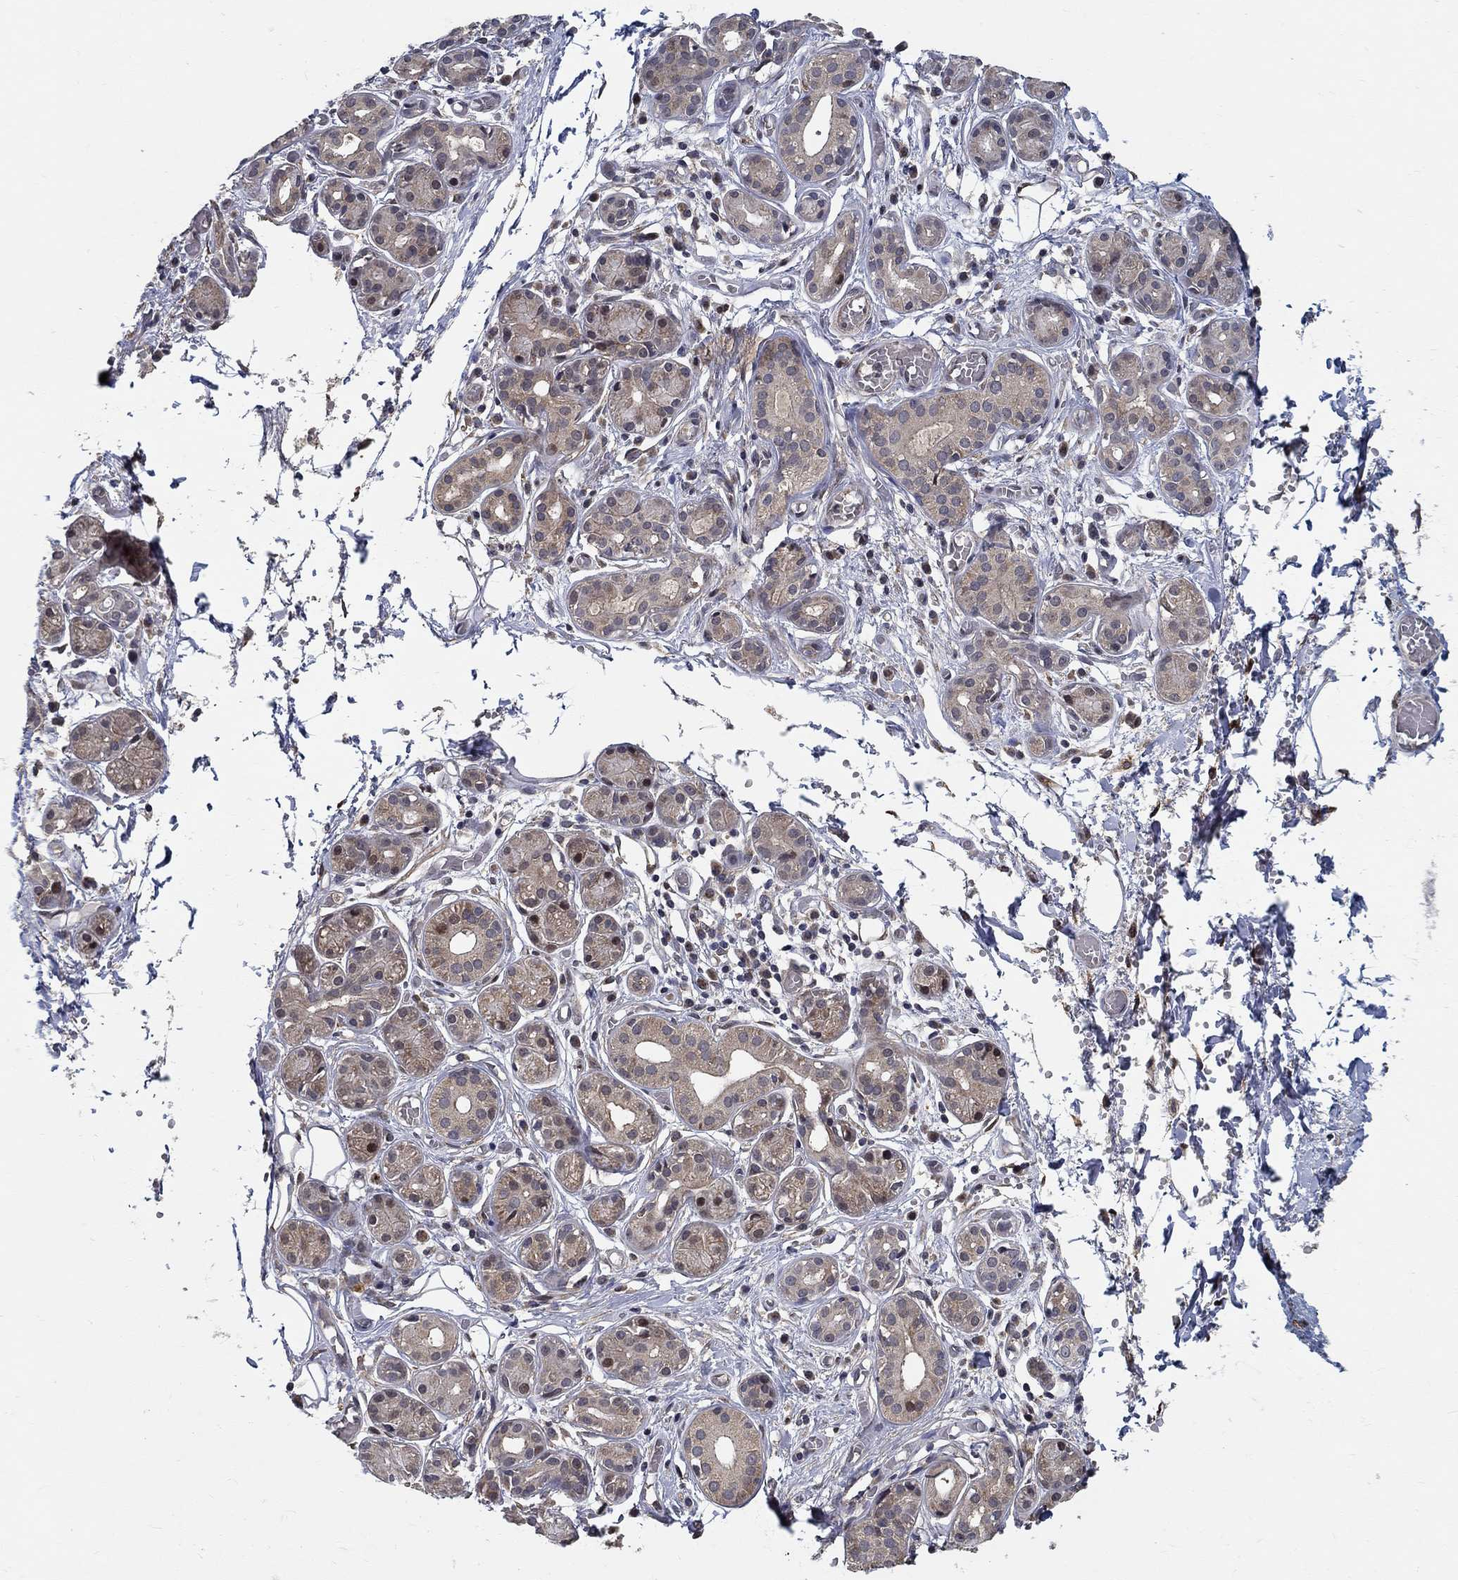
{"staining": {"intensity": "moderate", "quantity": "<25%", "location": "cytoplasmic/membranous"}, "tissue": "salivary gland", "cell_type": "Glandular cells", "image_type": "normal", "snomed": [{"axis": "morphology", "description": "Normal tissue, NOS"}, {"axis": "topography", "description": "Salivary gland"}, {"axis": "topography", "description": "Peripheral nerve tissue"}], "caption": "IHC photomicrograph of unremarkable salivary gland: human salivary gland stained using IHC shows low levels of moderate protein expression localized specifically in the cytoplasmic/membranous of glandular cells, appearing as a cytoplasmic/membranous brown color.", "gene": "ZNF594", "patient": {"sex": "male", "age": 71}}